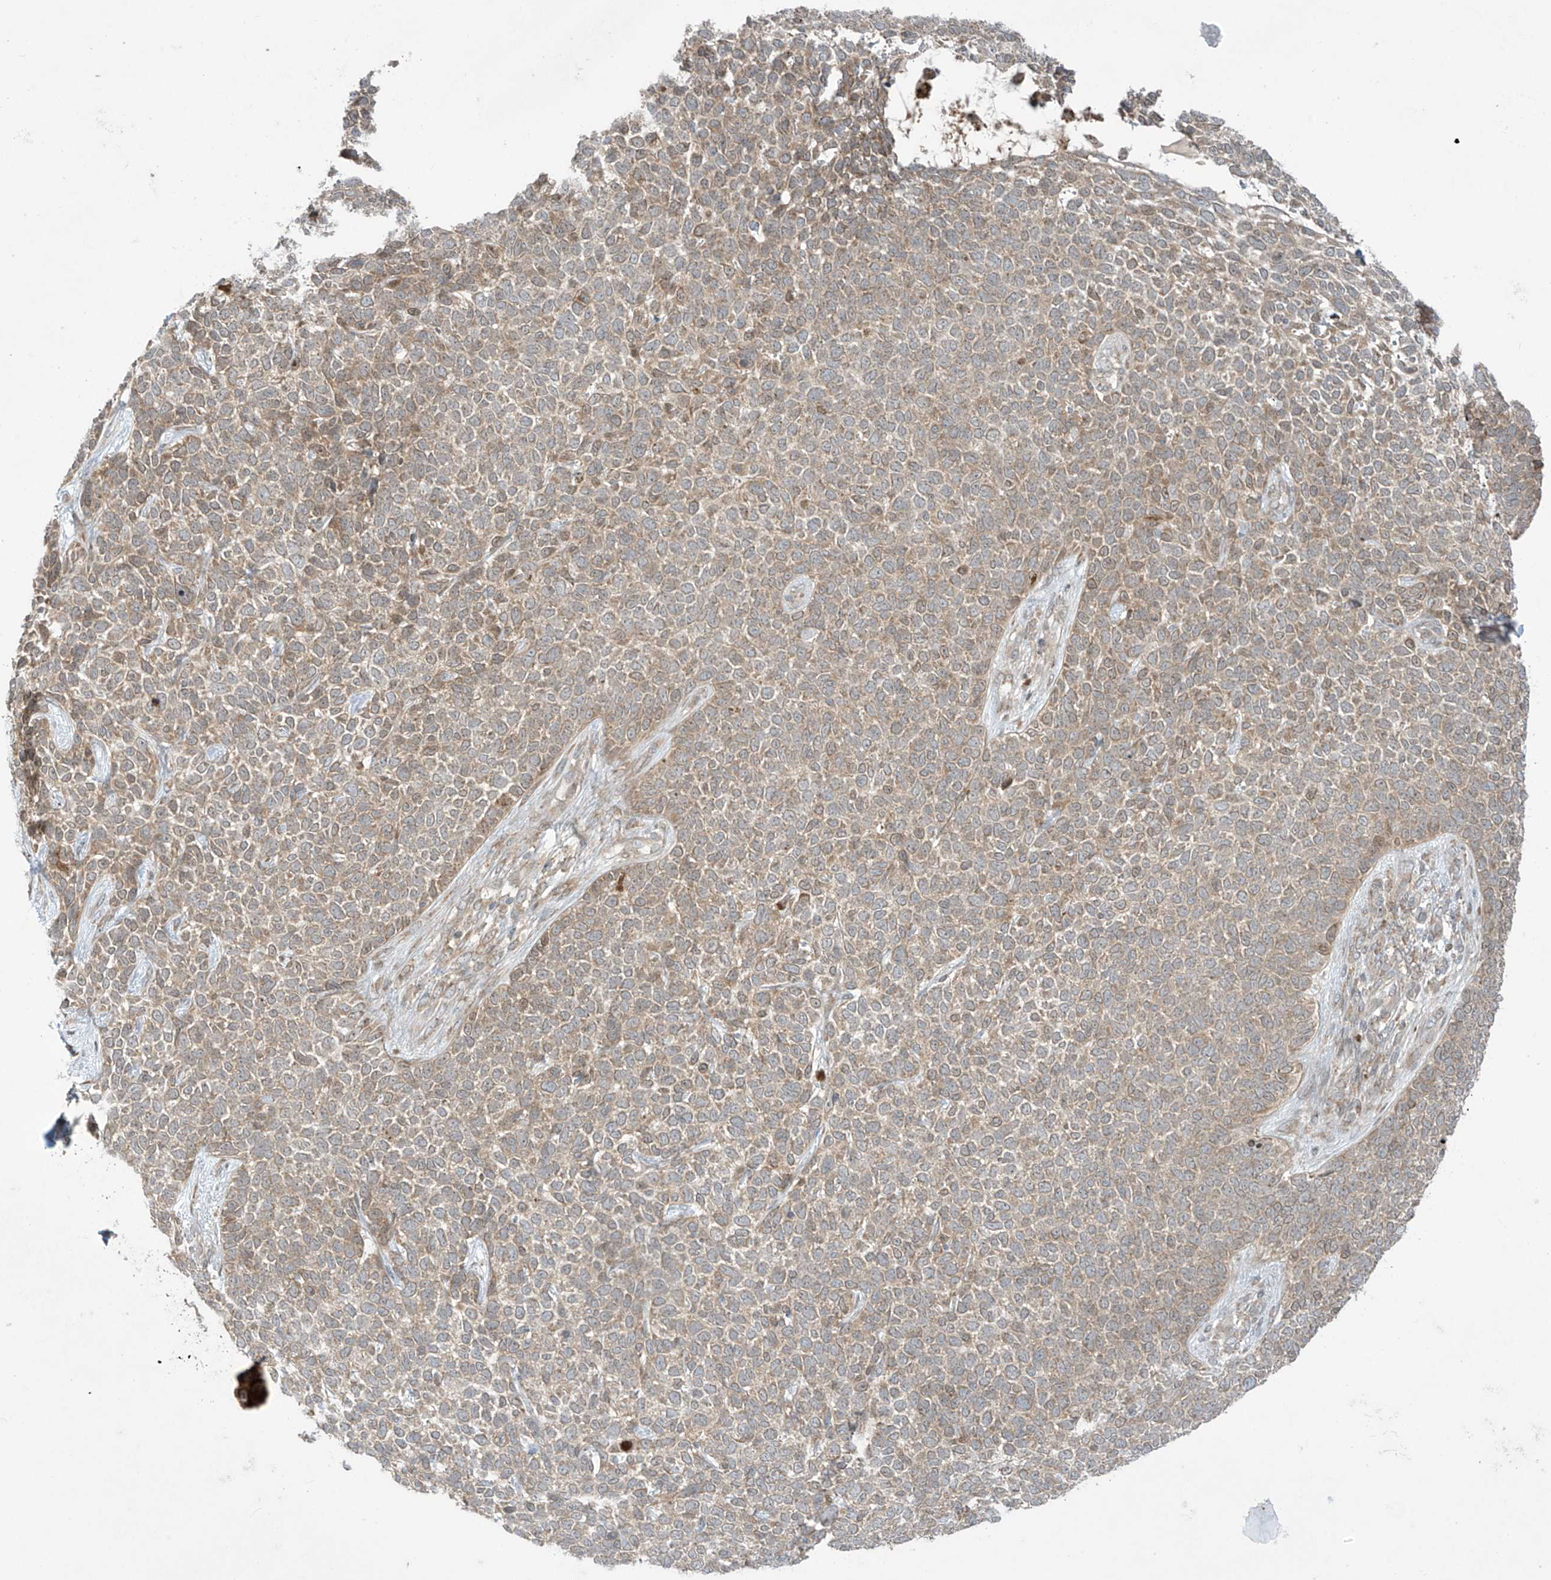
{"staining": {"intensity": "weak", "quantity": ">75%", "location": "cytoplasmic/membranous"}, "tissue": "skin cancer", "cell_type": "Tumor cells", "image_type": "cancer", "snomed": [{"axis": "morphology", "description": "Basal cell carcinoma"}, {"axis": "topography", "description": "Skin"}], "caption": "Protein staining demonstrates weak cytoplasmic/membranous staining in about >75% of tumor cells in skin cancer. (Stains: DAB (3,3'-diaminobenzidine) in brown, nuclei in blue, Microscopy: brightfield microscopy at high magnification).", "gene": "PPAT", "patient": {"sex": "female", "age": 84}}